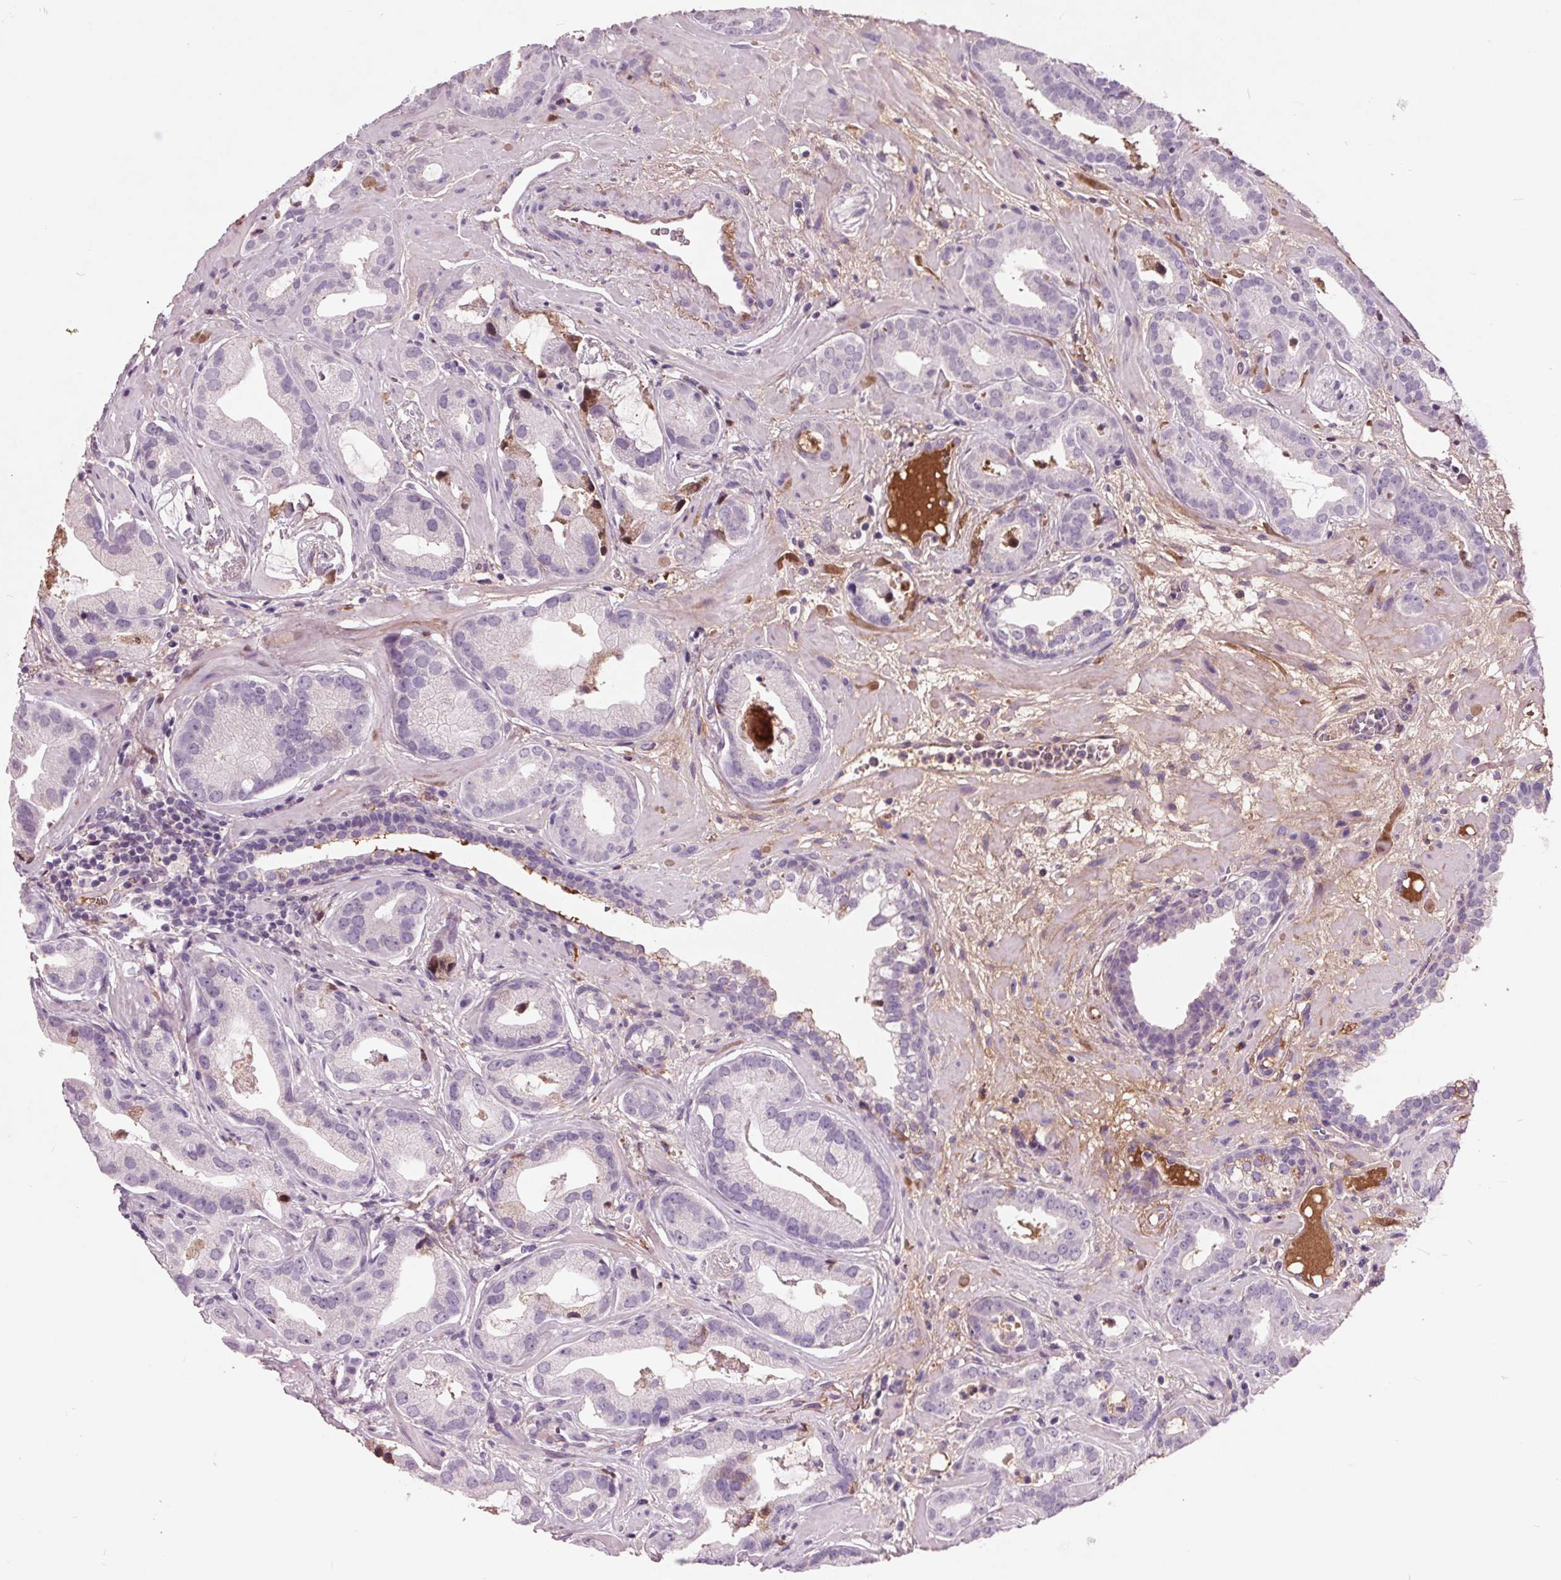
{"staining": {"intensity": "negative", "quantity": "none", "location": "none"}, "tissue": "prostate cancer", "cell_type": "Tumor cells", "image_type": "cancer", "snomed": [{"axis": "morphology", "description": "Adenocarcinoma, Low grade"}, {"axis": "topography", "description": "Prostate"}], "caption": "Immunohistochemistry of prostate cancer (adenocarcinoma (low-grade)) reveals no expression in tumor cells.", "gene": "C6", "patient": {"sex": "male", "age": 62}}